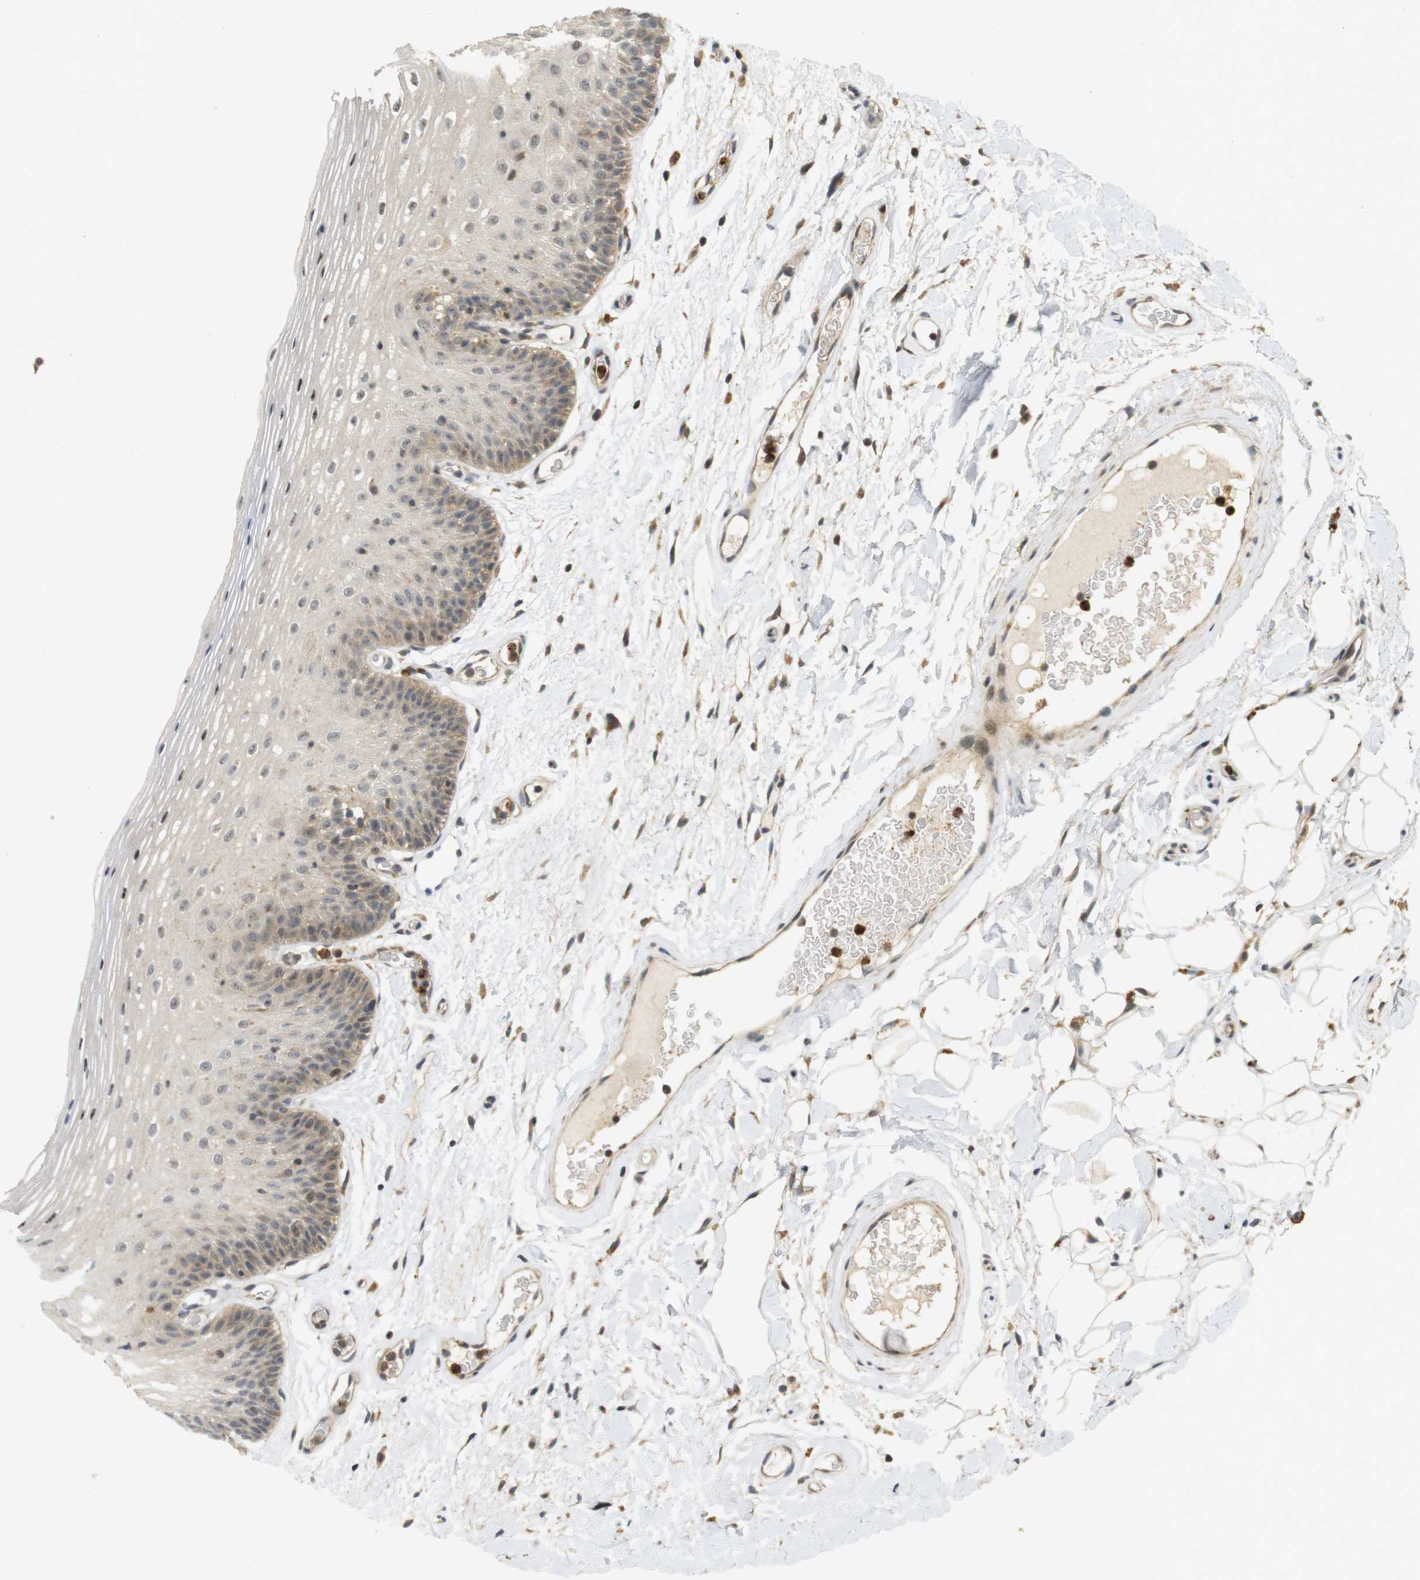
{"staining": {"intensity": "moderate", "quantity": "<25%", "location": "cytoplasmic/membranous"}, "tissue": "oral mucosa", "cell_type": "Squamous epithelial cells", "image_type": "normal", "snomed": [{"axis": "morphology", "description": "Normal tissue, NOS"}, {"axis": "morphology", "description": "Squamous cell carcinoma, NOS"}, {"axis": "topography", "description": "Skeletal muscle"}, {"axis": "topography", "description": "Oral tissue"}], "caption": "A micrograph showing moderate cytoplasmic/membranous expression in approximately <25% of squamous epithelial cells in benign oral mucosa, as visualized by brown immunohistochemical staining.", "gene": "TMX3", "patient": {"sex": "male", "age": 71}}